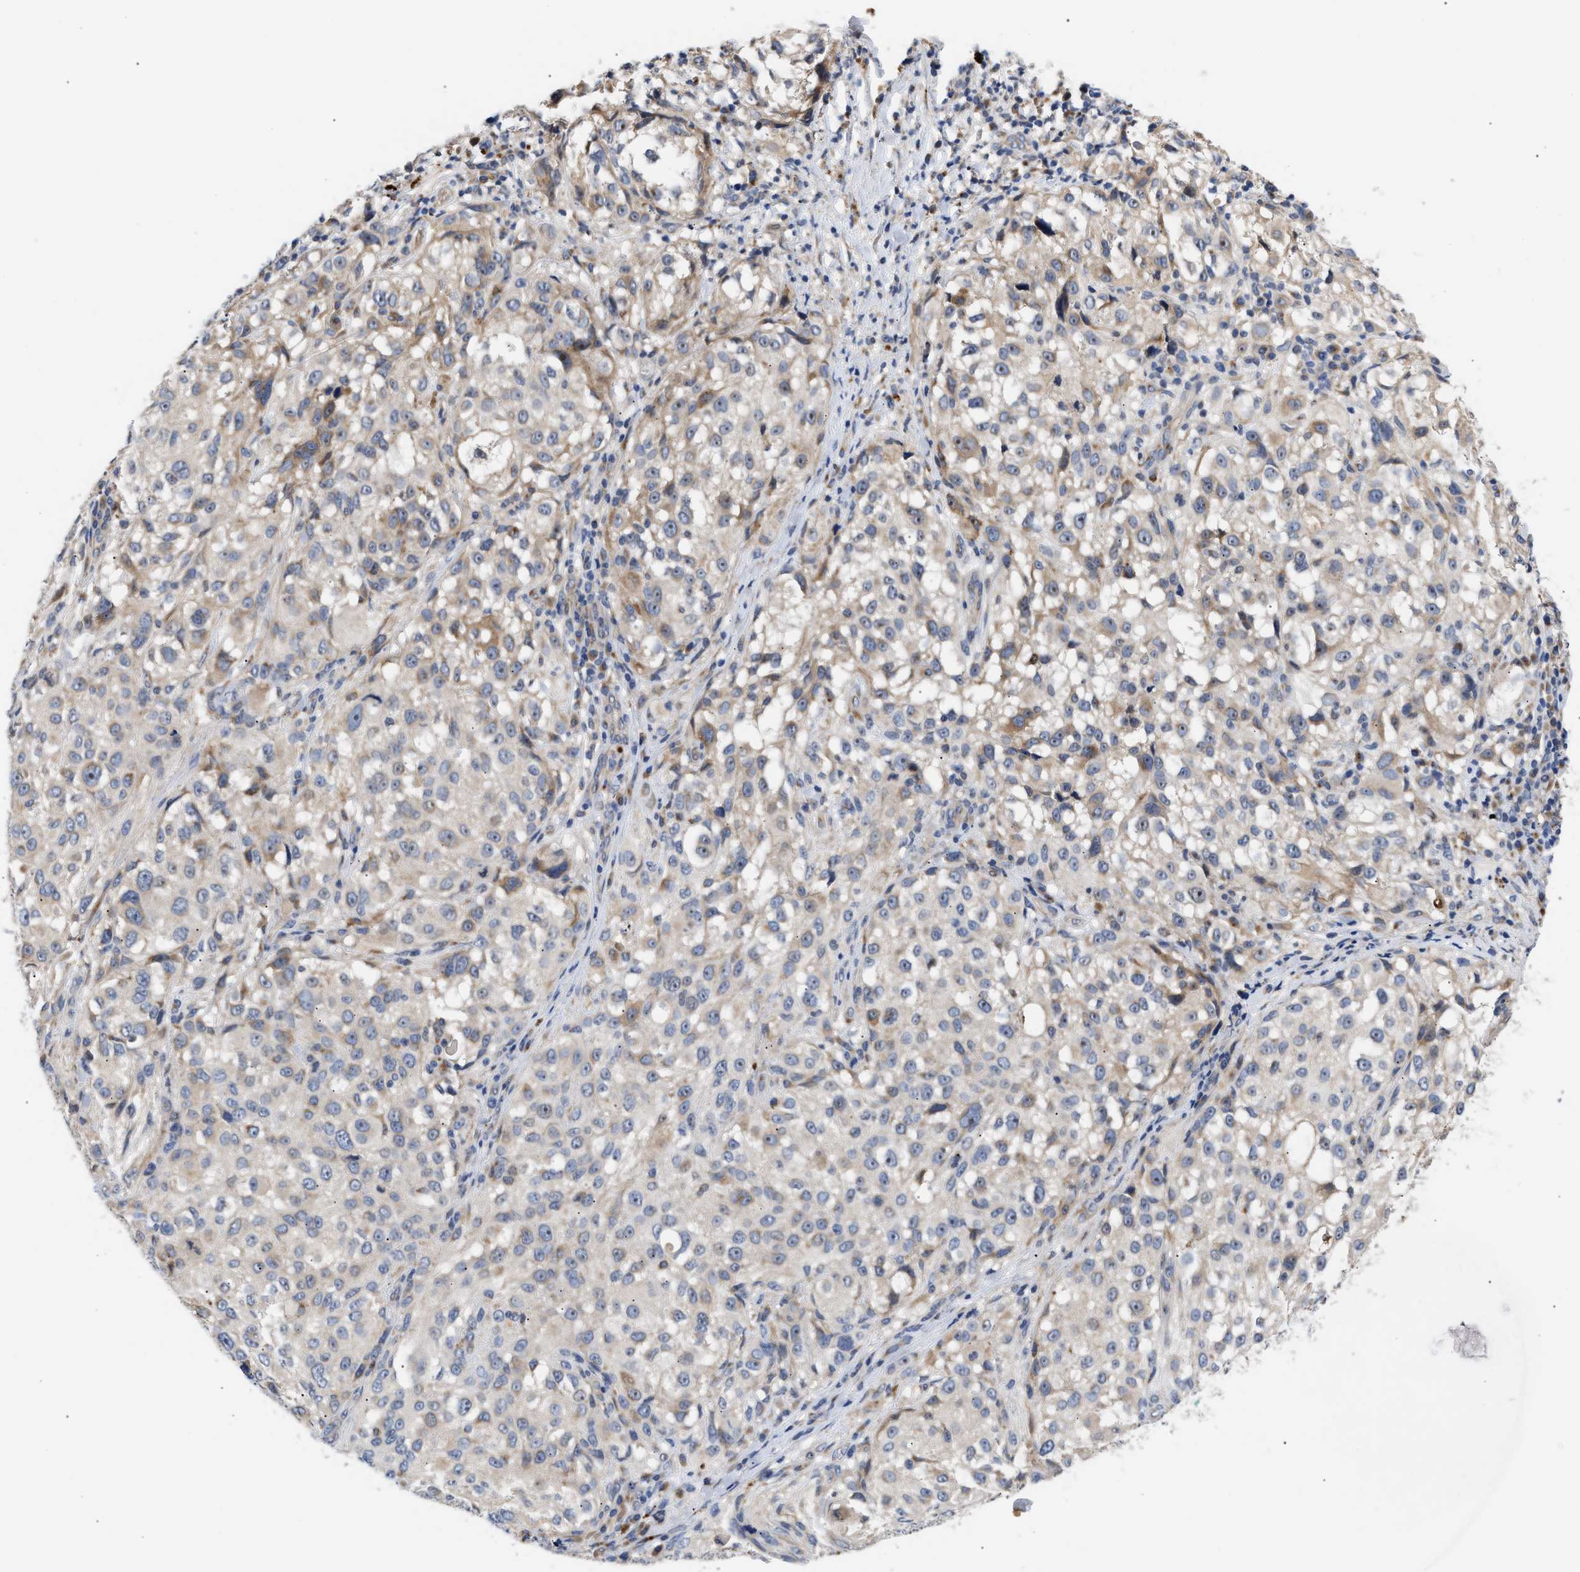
{"staining": {"intensity": "weak", "quantity": "<25%", "location": "cytoplasmic/membranous"}, "tissue": "melanoma", "cell_type": "Tumor cells", "image_type": "cancer", "snomed": [{"axis": "morphology", "description": "Necrosis, NOS"}, {"axis": "morphology", "description": "Malignant melanoma, NOS"}, {"axis": "topography", "description": "Skin"}], "caption": "Image shows no significant protein staining in tumor cells of melanoma. (Immunohistochemistry, brightfield microscopy, high magnification).", "gene": "CCDC146", "patient": {"sex": "female", "age": 87}}